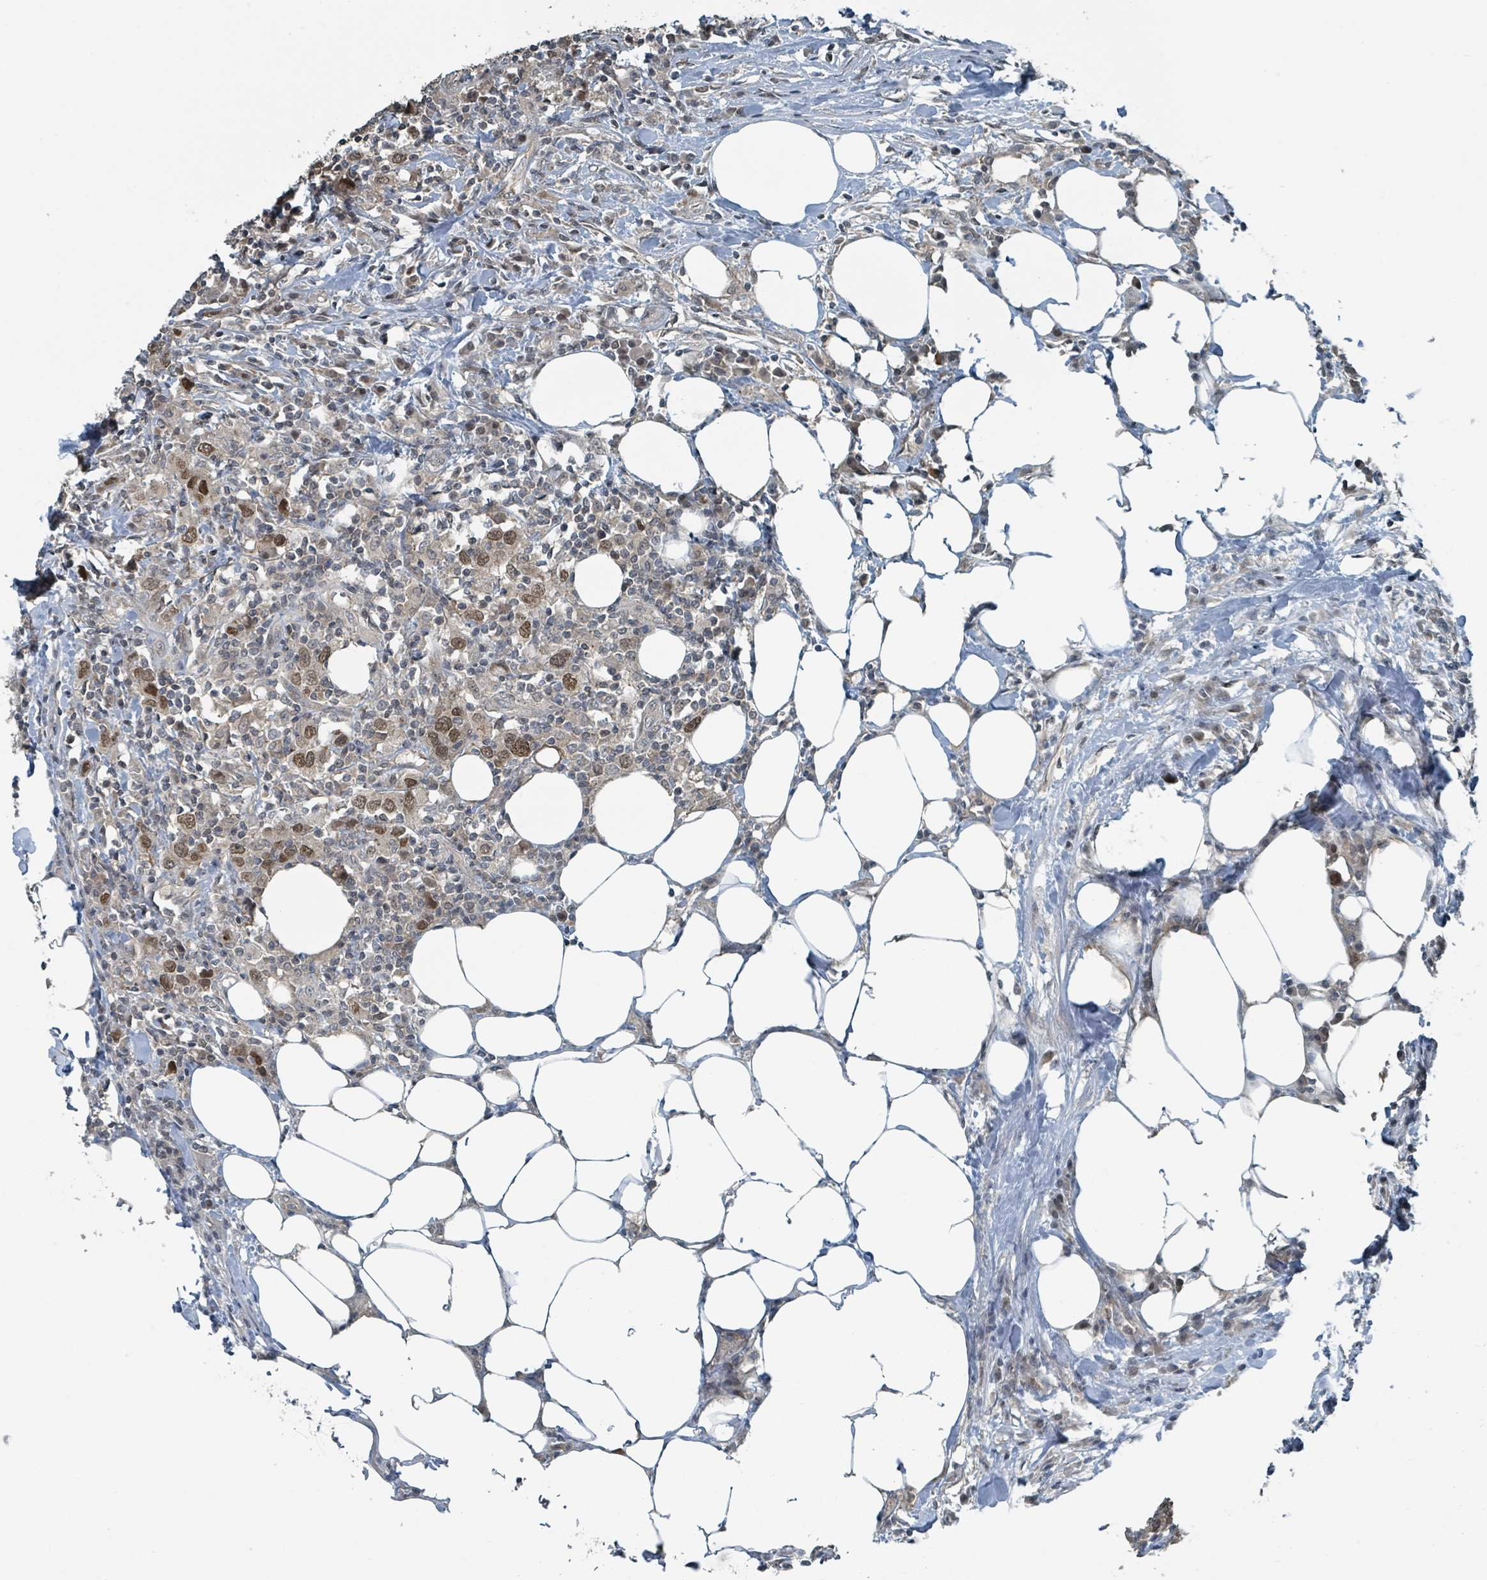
{"staining": {"intensity": "moderate", "quantity": ">75%", "location": "nuclear"}, "tissue": "urothelial cancer", "cell_type": "Tumor cells", "image_type": "cancer", "snomed": [{"axis": "morphology", "description": "Urothelial carcinoma, High grade"}, {"axis": "topography", "description": "Urinary bladder"}], "caption": "The photomicrograph exhibits a brown stain indicating the presence of a protein in the nuclear of tumor cells in urothelial cancer.", "gene": "PHIP", "patient": {"sex": "male", "age": 61}}